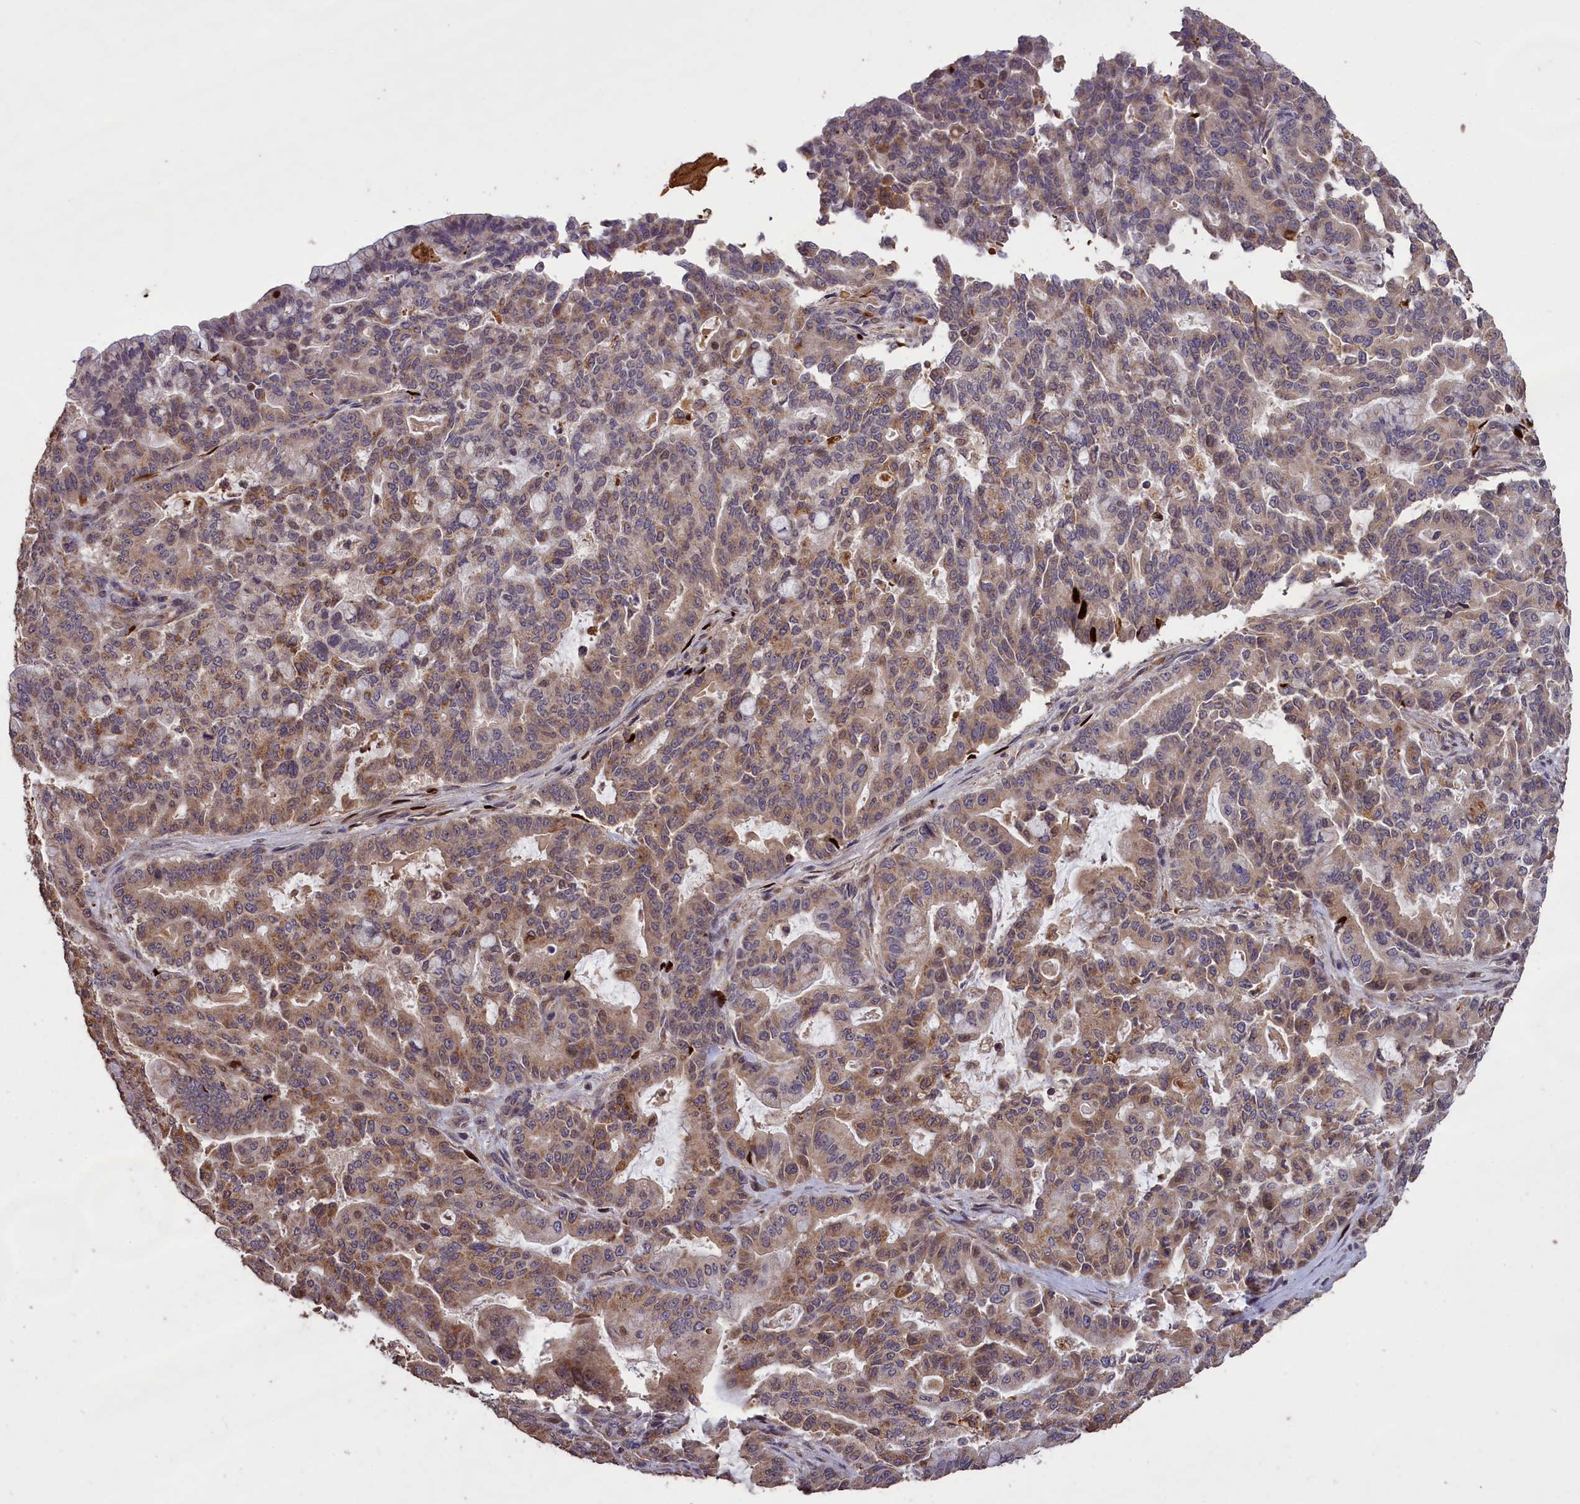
{"staining": {"intensity": "moderate", "quantity": "25%-75%", "location": "cytoplasmic/membranous"}, "tissue": "pancreatic cancer", "cell_type": "Tumor cells", "image_type": "cancer", "snomed": [{"axis": "morphology", "description": "Adenocarcinoma, NOS"}, {"axis": "topography", "description": "Pancreas"}], "caption": "IHC image of neoplastic tissue: human adenocarcinoma (pancreatic) stained using immunohistochemistry (IHC) demonstrates medium levels of moderate protein expression localized specifically in the cytoplasmic/membranous of tumor cells, appearing as a cytoplasmic/membranous brown color.", "gene": "CLRN2", "patient": {"sex": "male", "age": 63}}